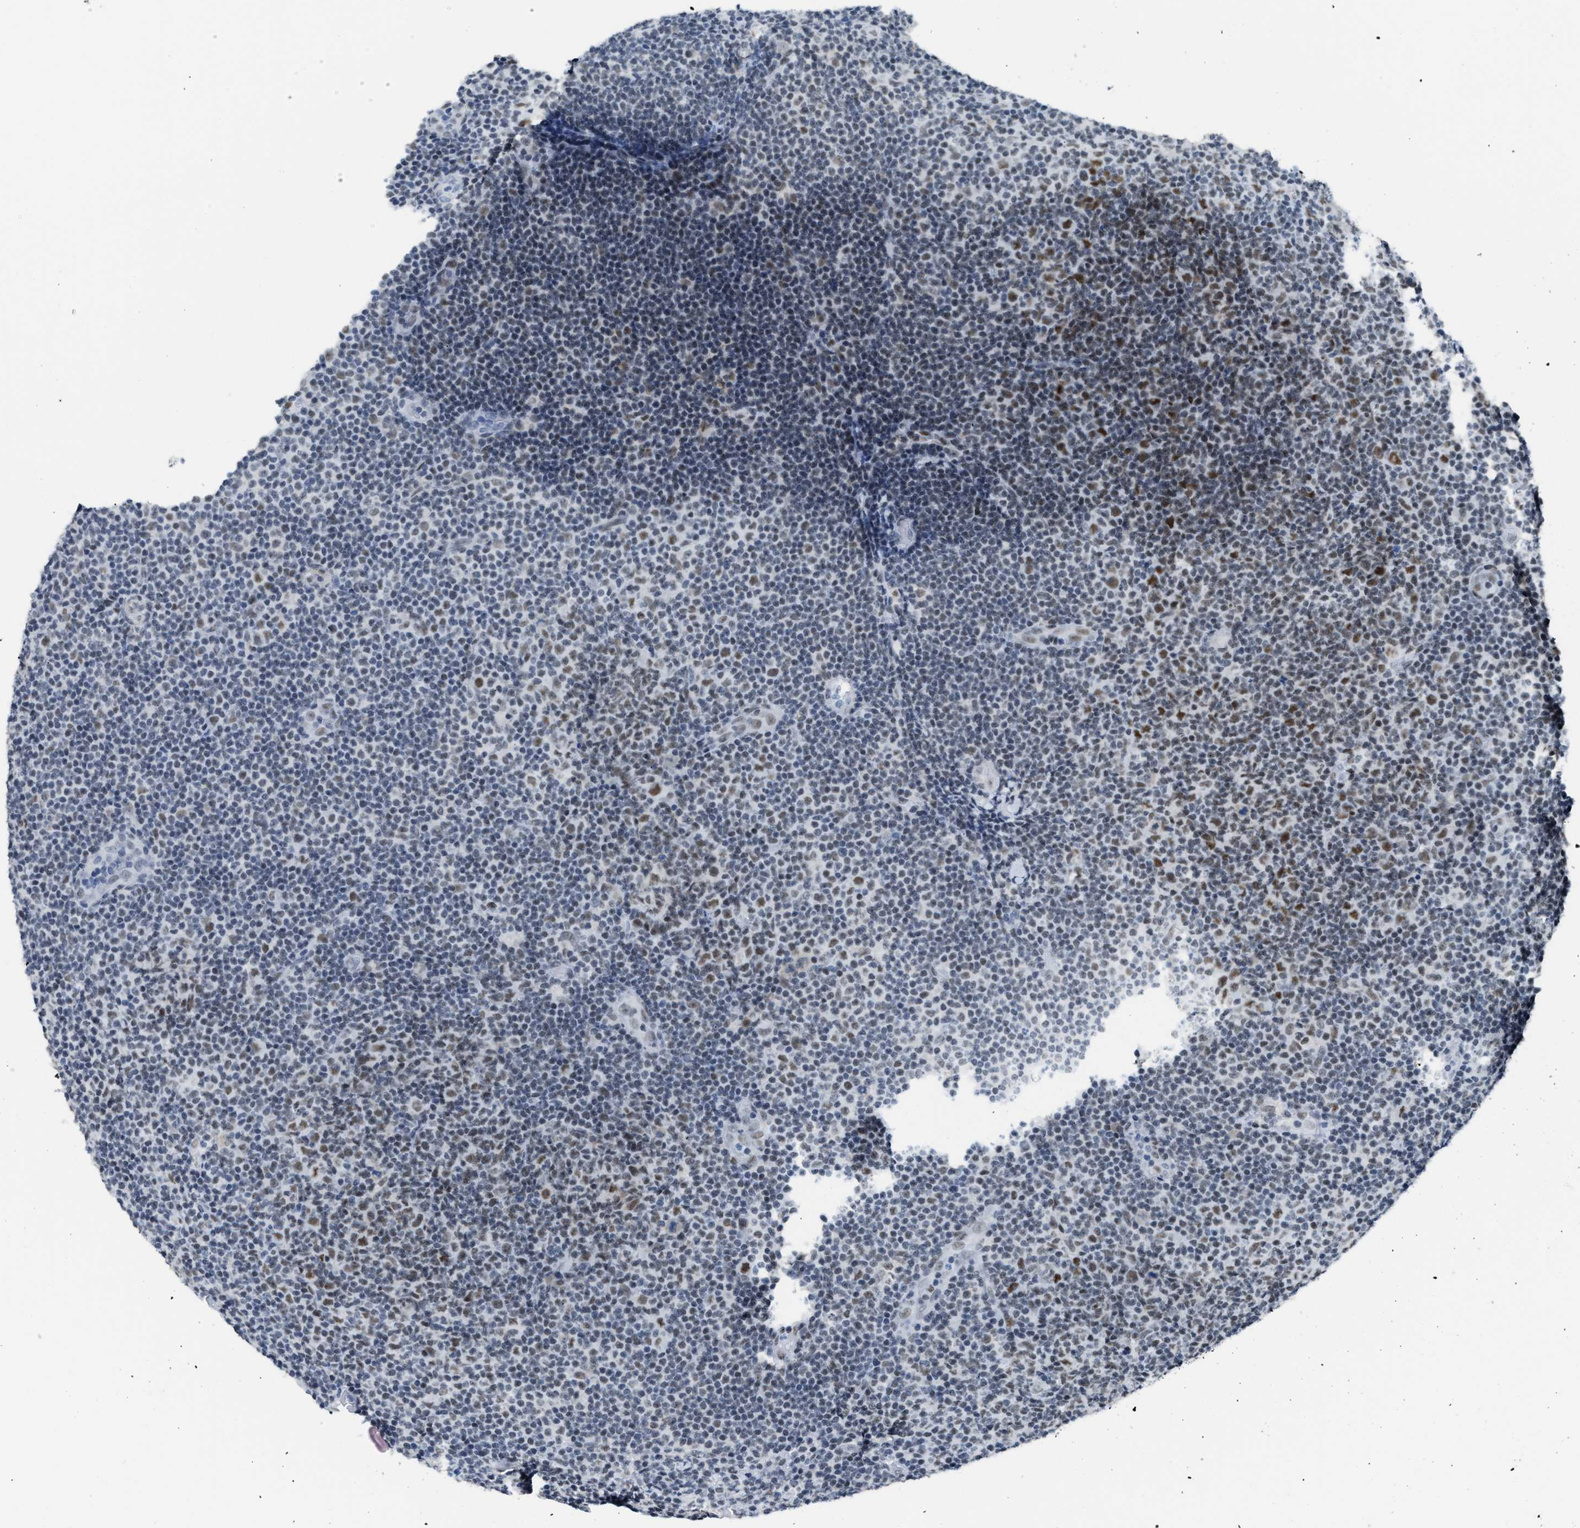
{"staining": {"intensity": "strong", "quantity": "25%-75%", "location": "nuclear"}, "tissue": "lymphoma", "cell_type": "Tumor cells", "image_type": "cancer", "snomed": [{"axis": "morphology", "description": "Malignant lymphoma, non-Hodgkin's type, Low grade"}, {"axis": "topography", "description": "Lymph node"}], "caption": "Immunohistochemistry (IHC) photomicrograph of neoplastic tissue: lymphoma stained using immunohistochemistry (IHC) reveals high levels of strong protein expression localized specifically in the nuclear of tumor cells, appearing as a nuclear brown color.", "gene": "SCAF4", "patient": {"sex": "male", "age": 83}}